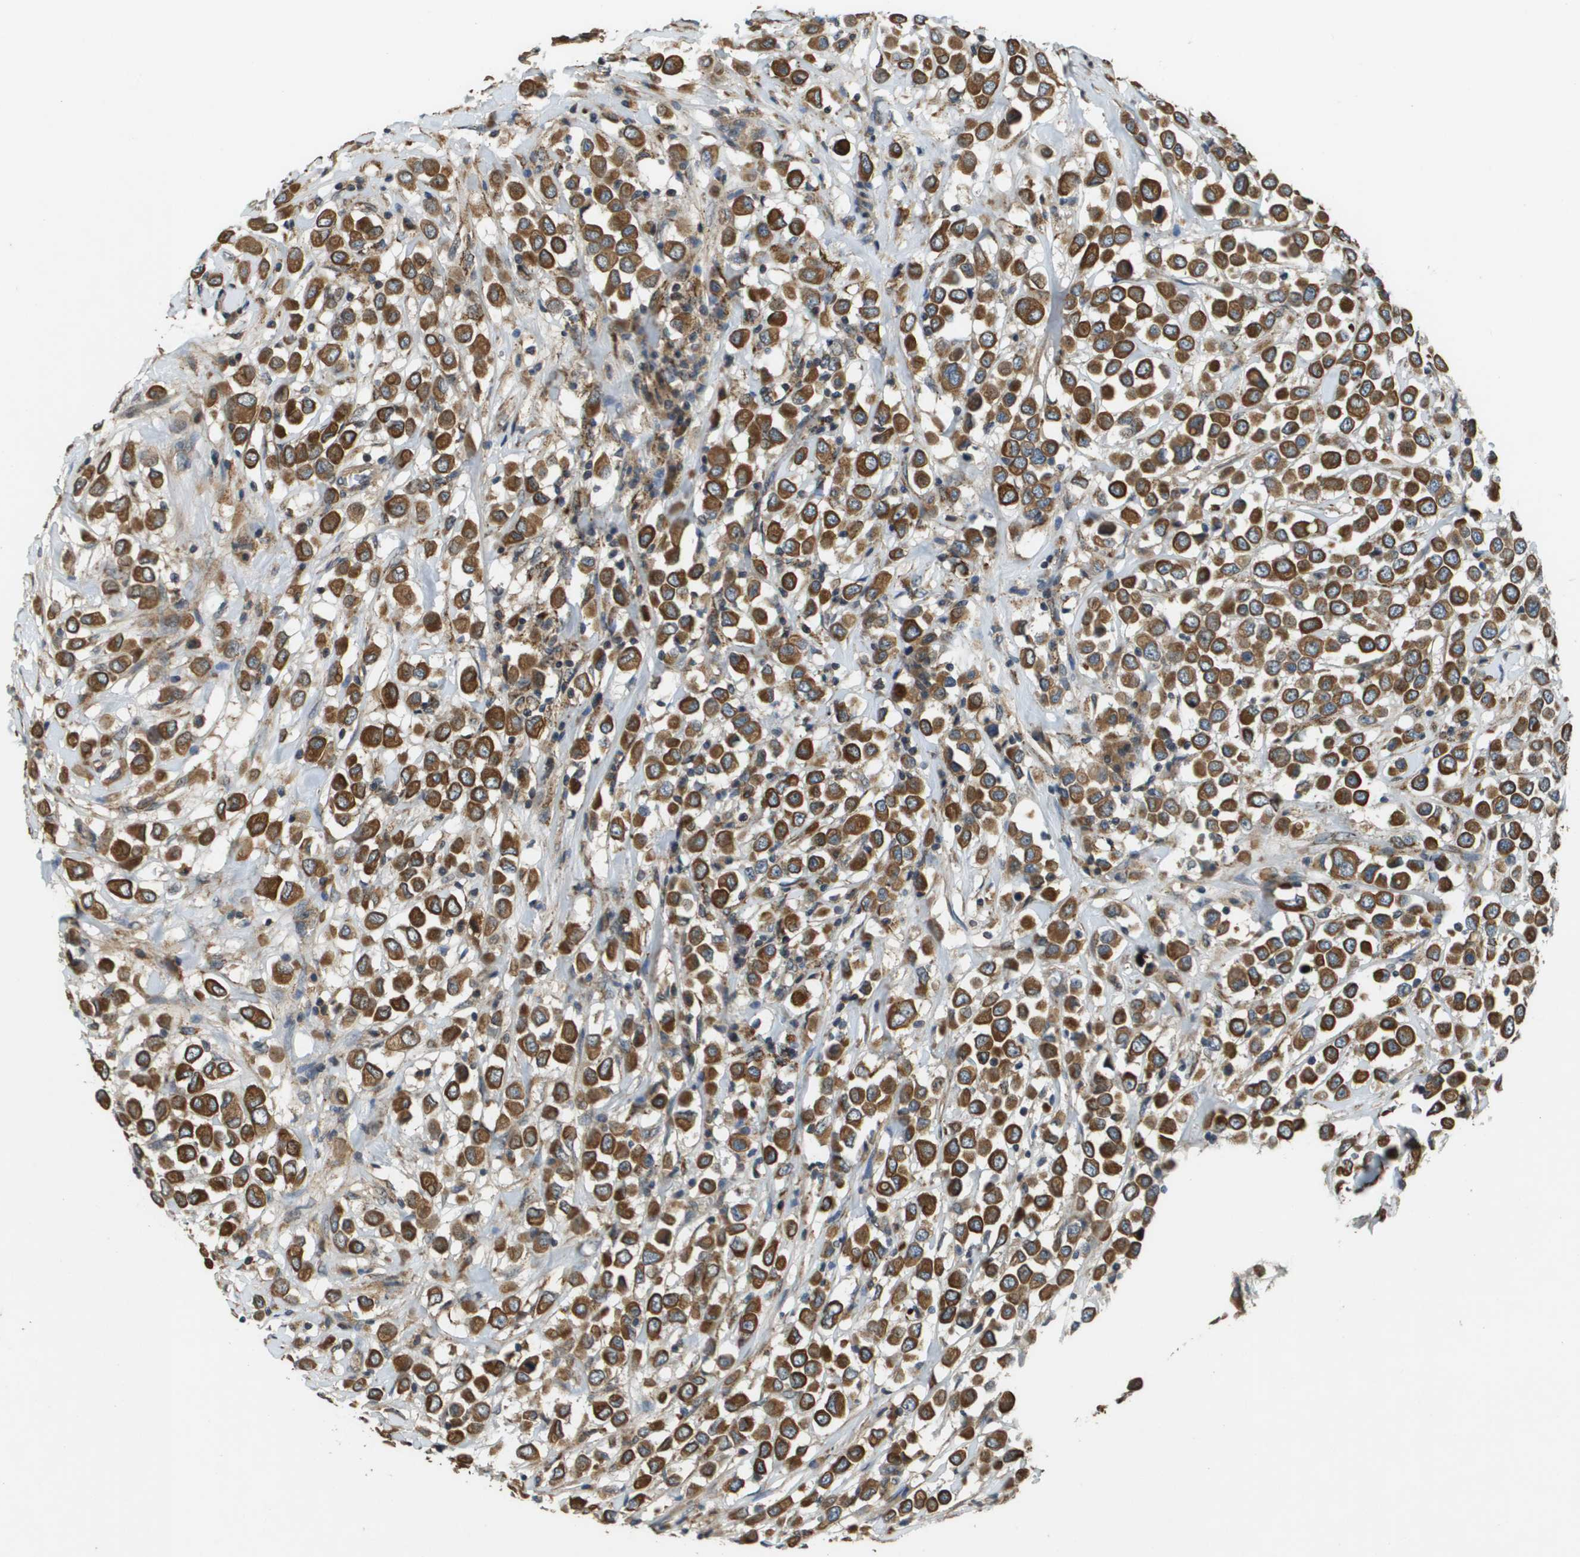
{"staining": {"intensity": "strong", "quantity": ">75%", "location": "cytoplasmic/membranous"}, "tissue": "breast cancer", "cell_type": "Tumor cells", "image_type": "cancer", "snomed": [{"axis": "morphology", "description": "Duct carcinoma"}, {"axis": "topography", "description": "Breast"}], "caption": "Breast cancer tissue displays strong cytoplasmic/membranous staining in approximately >75% of tumor cells, visualized by immunohistochemistry.", "gene": "CDKN2C", "patient": {"sex": "female", "age": 61}}